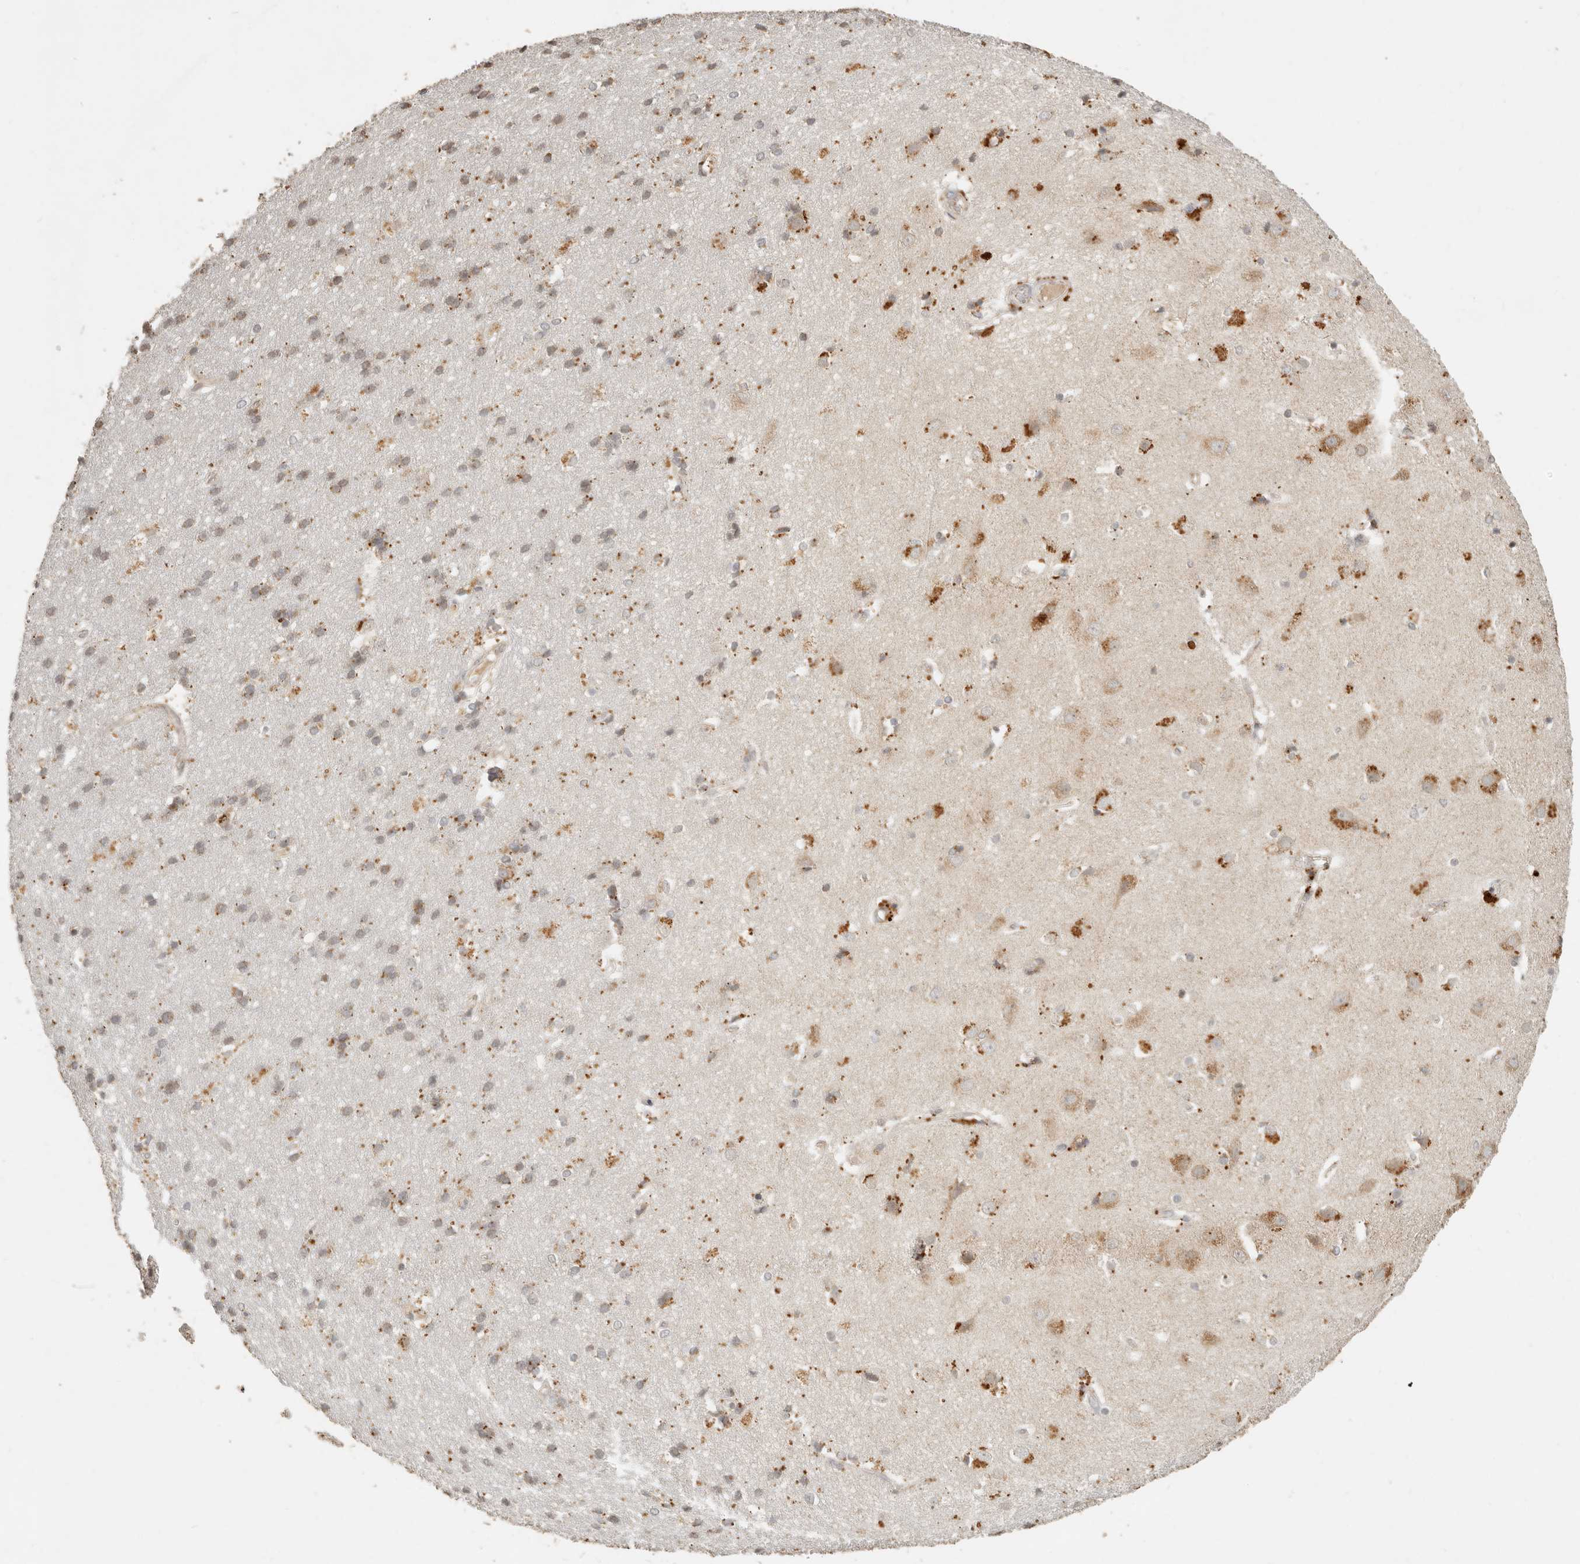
{"staining": {"intensity": "moderate", "quantity": ">75%", "location": "cytoplasmic/membranous"}, "tissue": "cerebral cortex", "cell_type": "Endothelial cells", "image_type": "normal", "snomed": [{"axis": "morphology", "description": "Normal tissue, NOS"}, {"axis": "topography", "description": "Cerebral cortex"}], "caption": "Immunohistochemical staining of normal human cerebral cortex demonstrates >75% levels of moderate cytoplasmic/membranous protein positivity in approximately >75% of endothelial cells. The protein is stained brown, and the nuclei are stained in blue (DAB (3,3'-diaminobenzidine) IHC with brightfield microscopy, high magnification).", "gene": "MRPL55", "patient": {"sex": "male", "age": 54}}